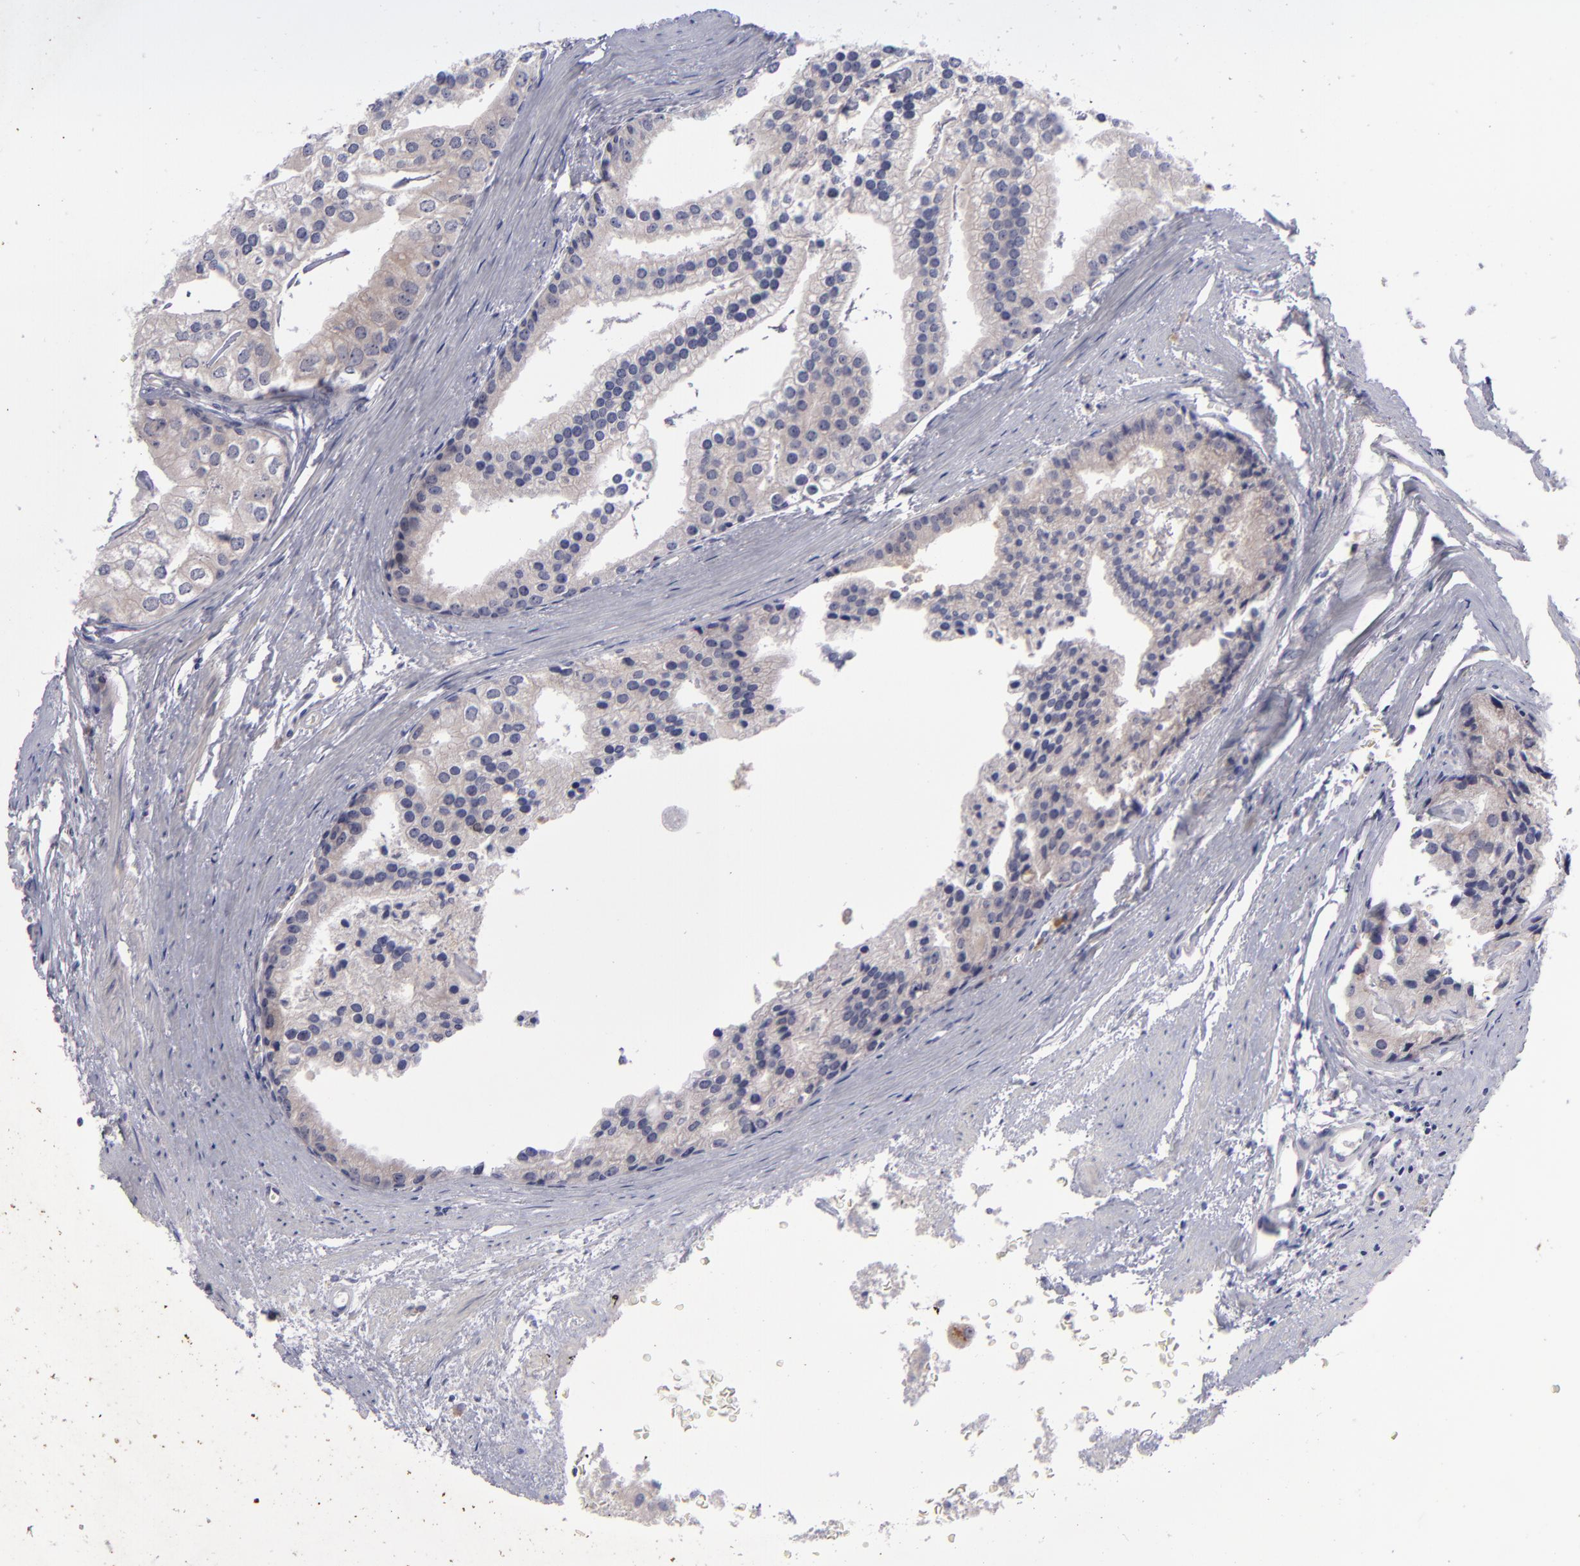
{"staining": {"intensity": "weak", "quantity": "<25%", "location": "cytoplasmic/membranous"}, "tissue": "prostate cancer", "cell_type": "Tumor cells", "image_type": "cancer", "snomed": [{"axis": "morphology", "description": "Adenocarcinoma, High grade"}, {"axis": "topography", "description": "Prostate"}], "caption": "The photomicrograph exhibits no significant staining in tumor cells of adenocarcinoma (high-grade) (prostate). (Stains: DAB IHC with hematoxylin counter stain, Microscopy: brightfield microscopy at high magnification).", "gene": "EVPL", "patient": {"sex": "male", "age": 56}}